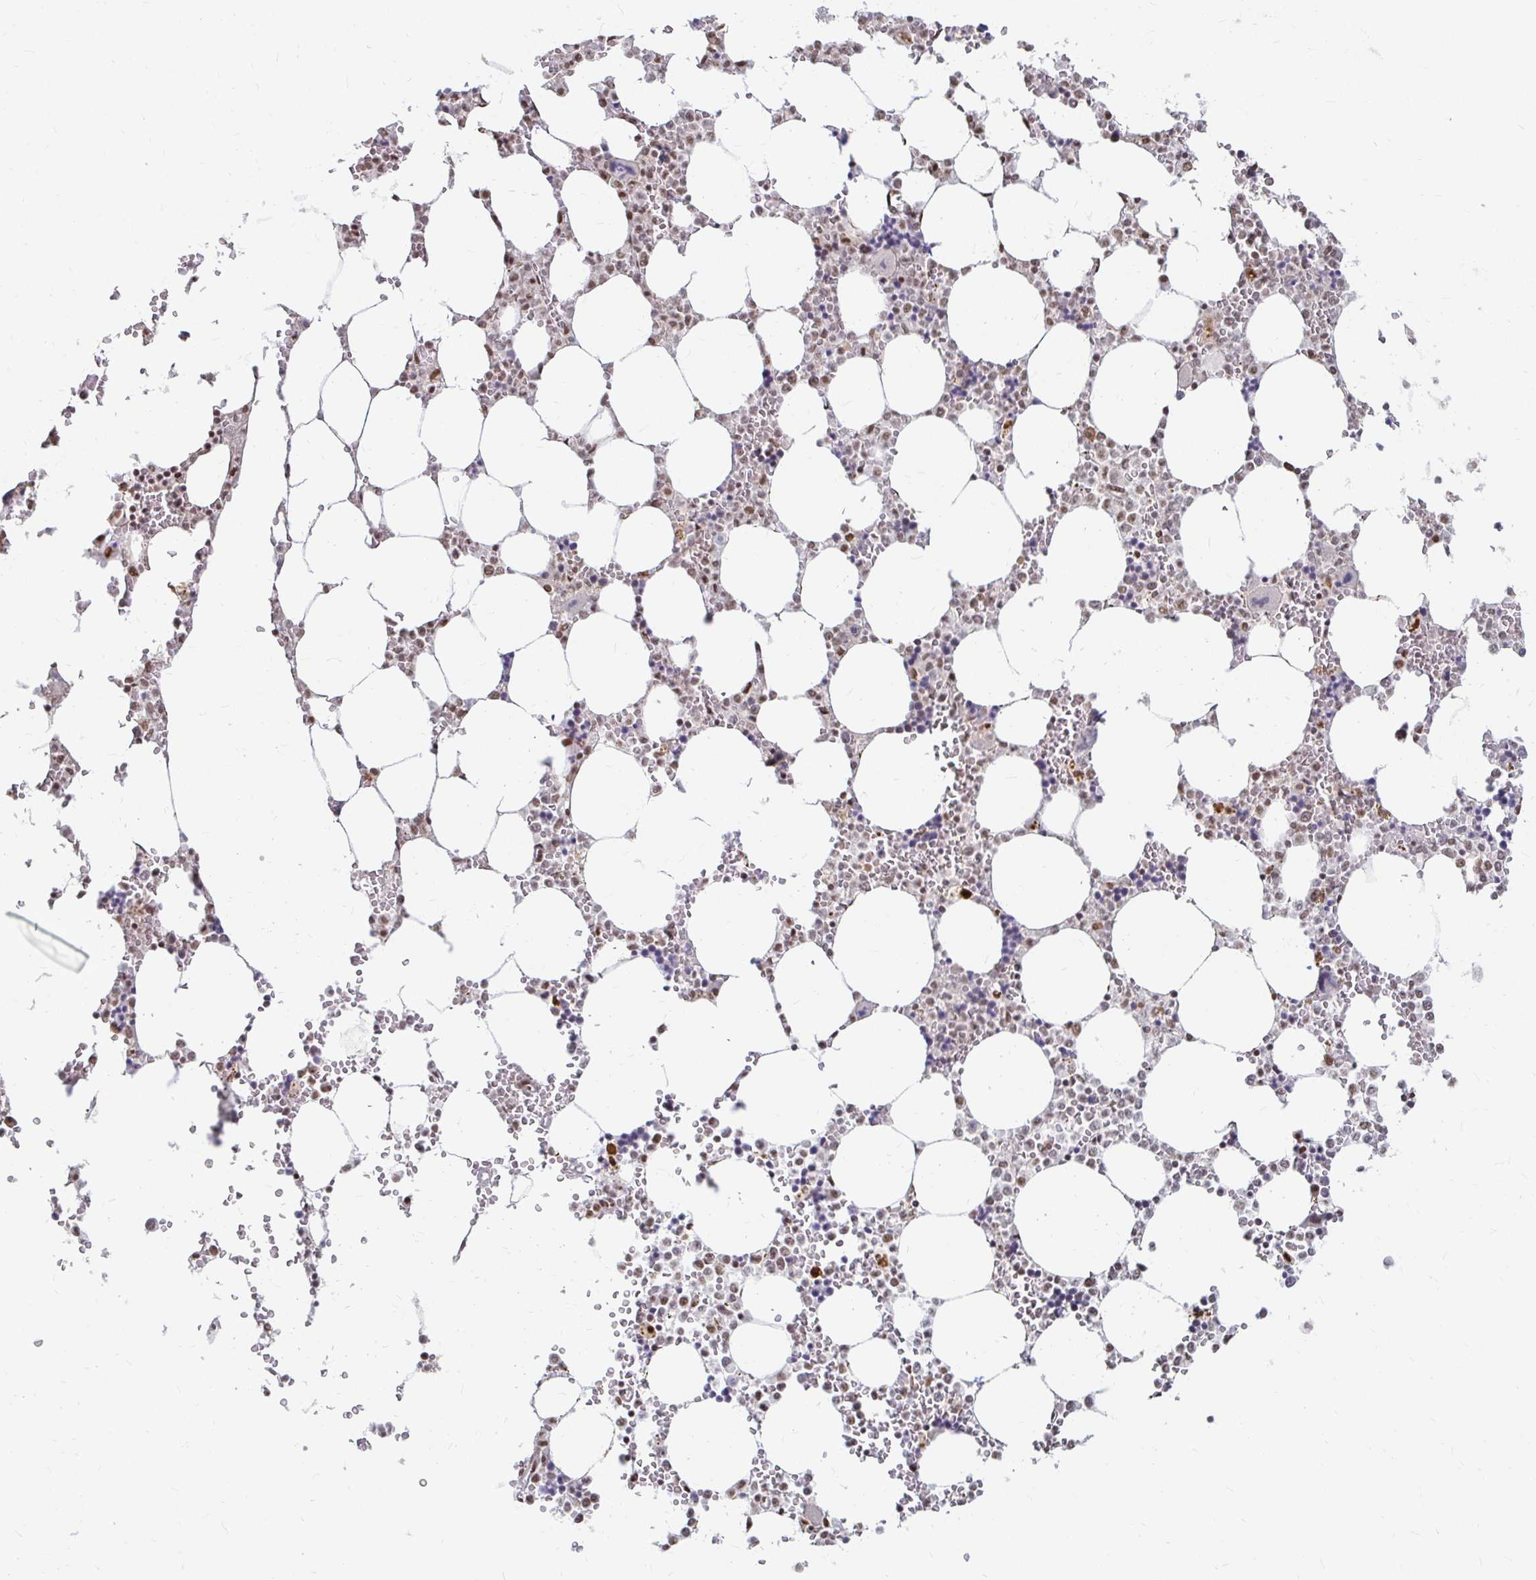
{"staining": {"intensity": "strong", "quantity": "<25%", "location": "nuclear"}, "tissue": "bone marrow", "cell_type": "Hematopoietic cells", "image_type": "normal", "snomed": [{"axis": "morphology", "description": "Normal tissue, NOS"}, {"axis": "topography", "description": "Bone marrow"}], "caption": "Strong nuclear protein staining is seen in about <25% of hematopoietic cells in bone marrow.", "gene": "HNRNPU", "patient": {"sex": "male", "age": 64}}